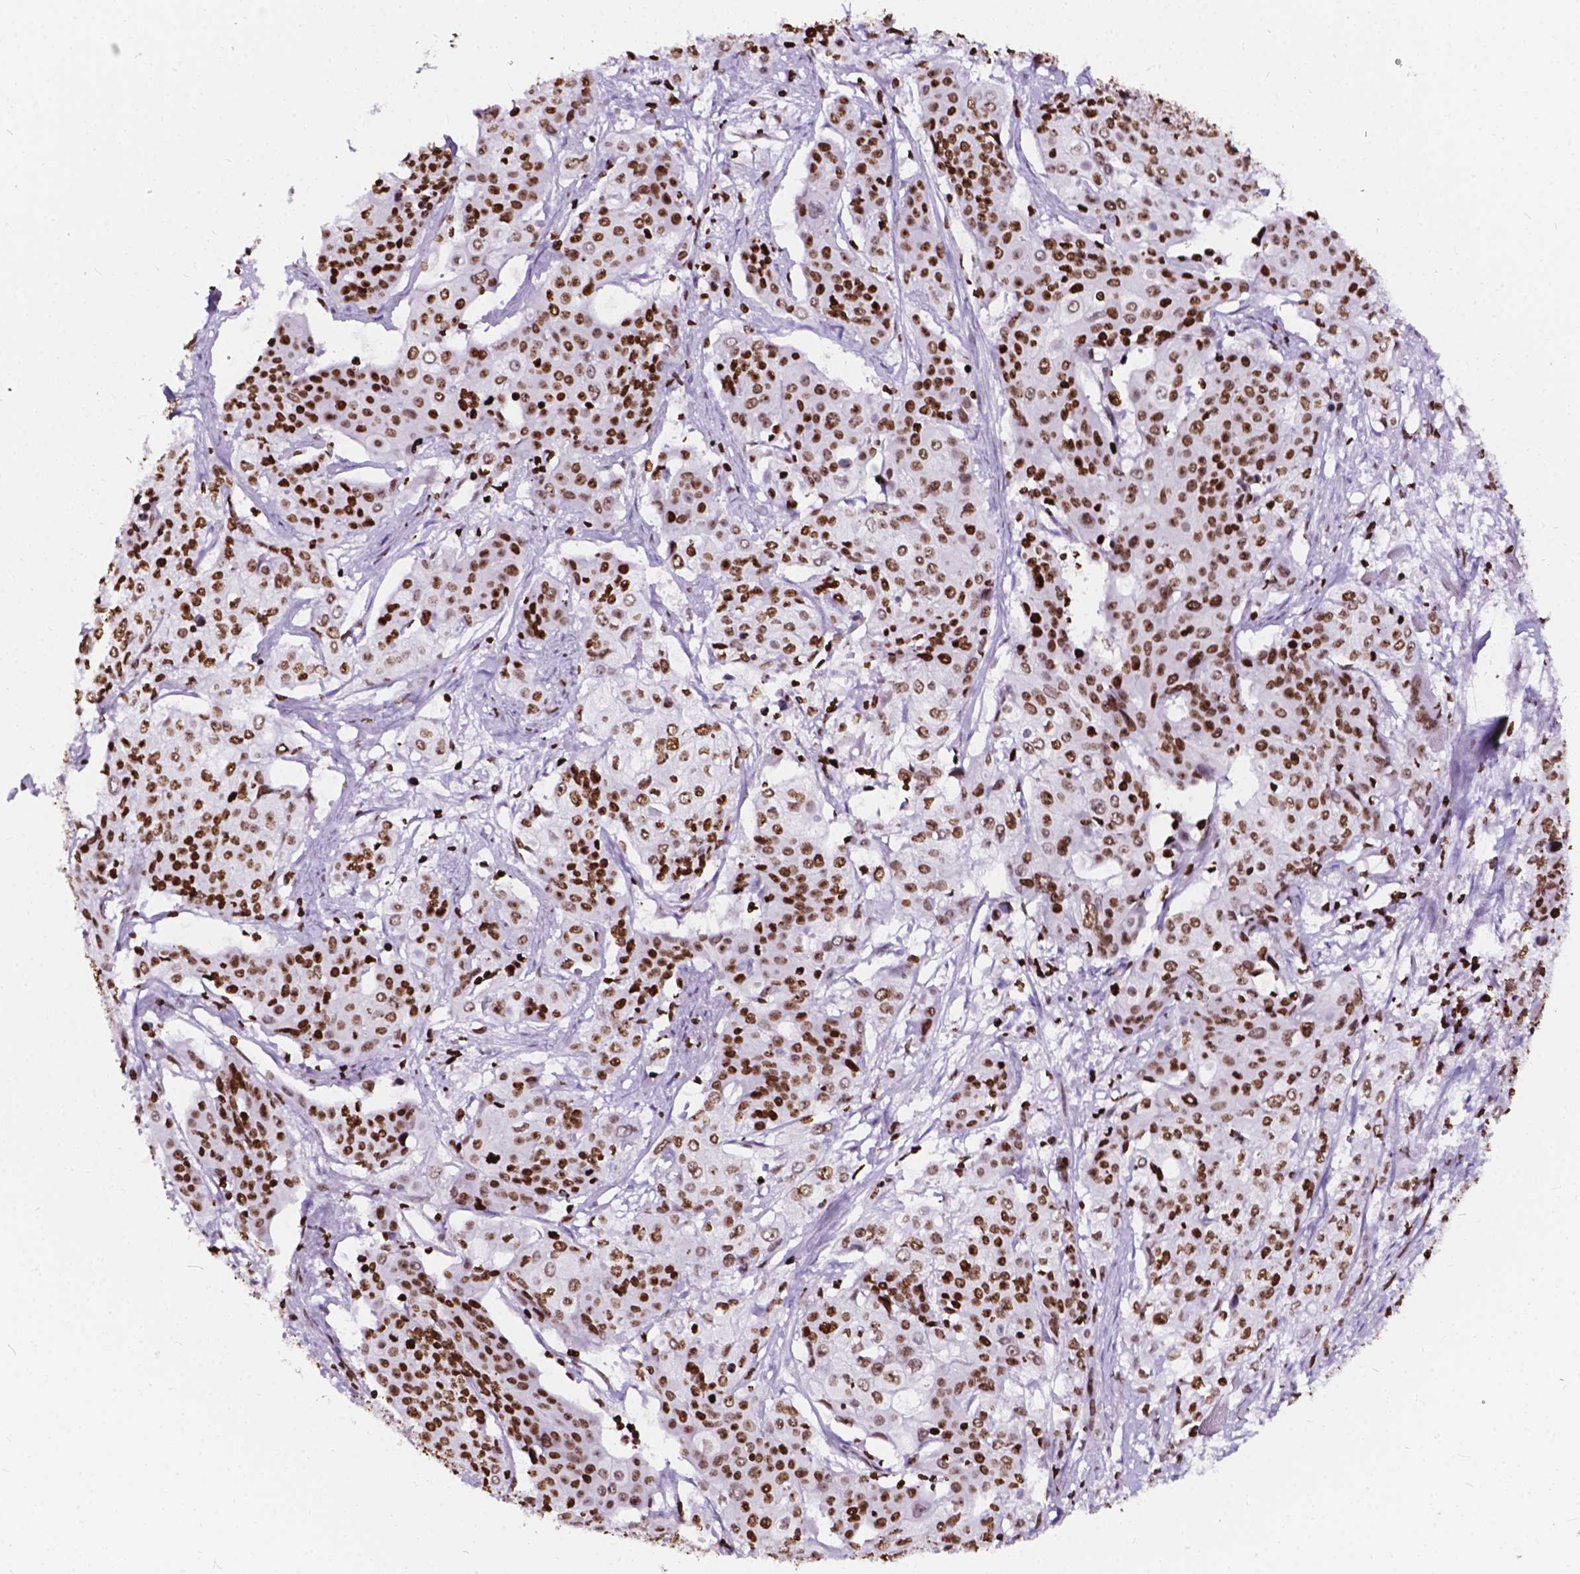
{"staining": {"intensity": "strong", "quantity": ">75%", "location": "nuclear"}, "tissue": "cervical cancer", "cell_type": "Tumor cells", "image_type": "cancer", "snomed": [{"axis": "morphology", "description": "Squamous cell carcinoma, NOS"}, {"axis": "topography", "description": "Cervix"}], "caption": "Immunohistochemistry micrograph of neoplastic tissue: squamous cell carcinoma (cervical) stained using immunohistochemistry shows high levels of strong protein expression localized specifically in the nuclear of tumor cells, appearing as a nuclear brown color.", "gene": "CBY3", "patient": {"sex": "female", "age": 39}}